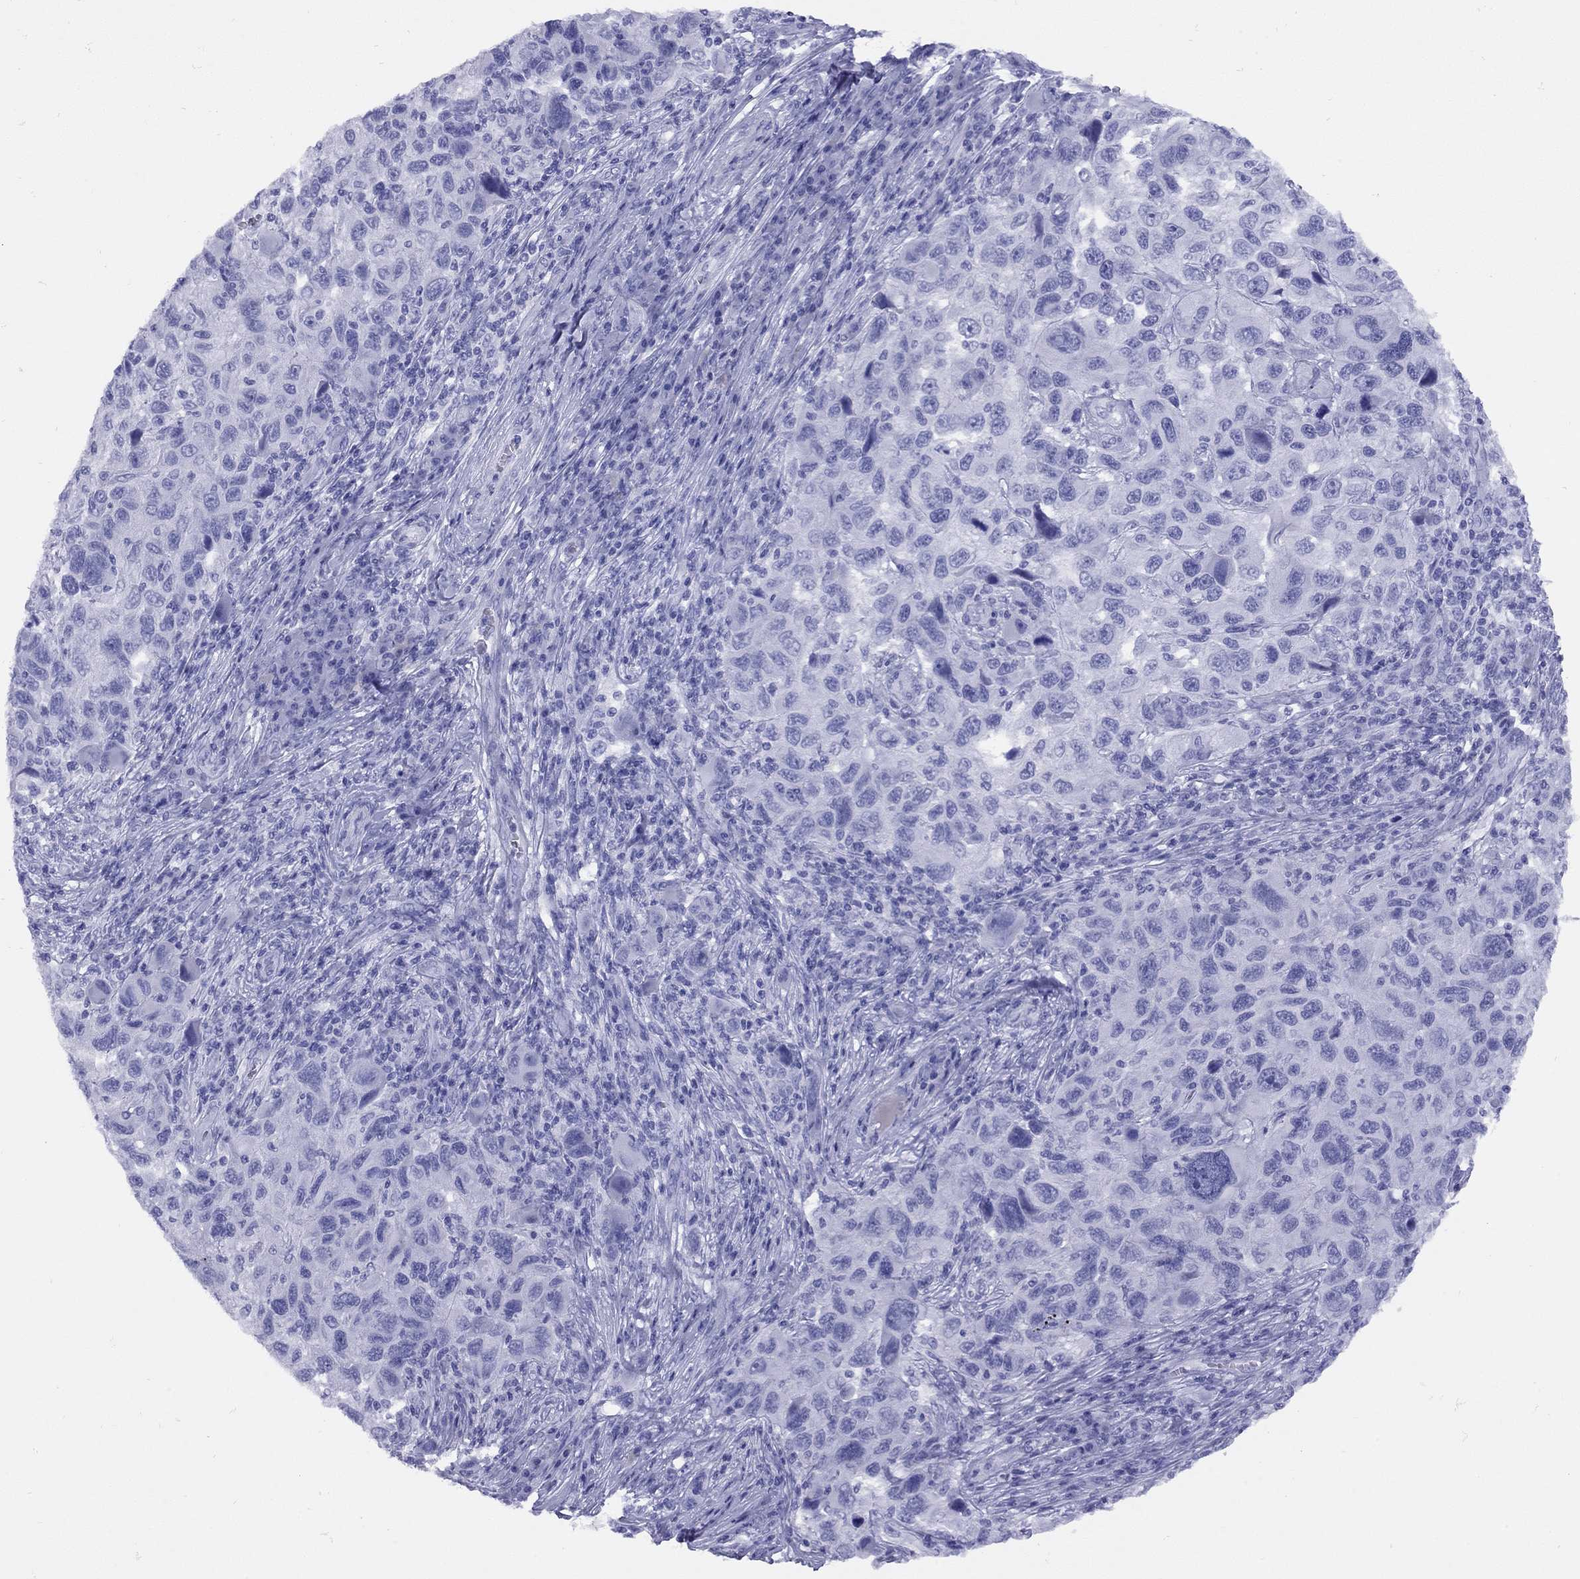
{"staining": {"intensity": "negative", "quantity": "none", "location": "none"}, "tissue": "melanoma", "cell_type": "Tumor cells", "image_type": "cancer", "snomed": [{"axis": "morphology", "description": "Malignant melanoma, NOS"}, {"axis": "topography", "description": "Skin"}], "caption": "Immunohistochemistry image of human melanoma stained for a protein (brown), which exhibits no staining in tumor cells.", "gene": "GRIA2", "patient": {"sex": "male", "age": 53}}